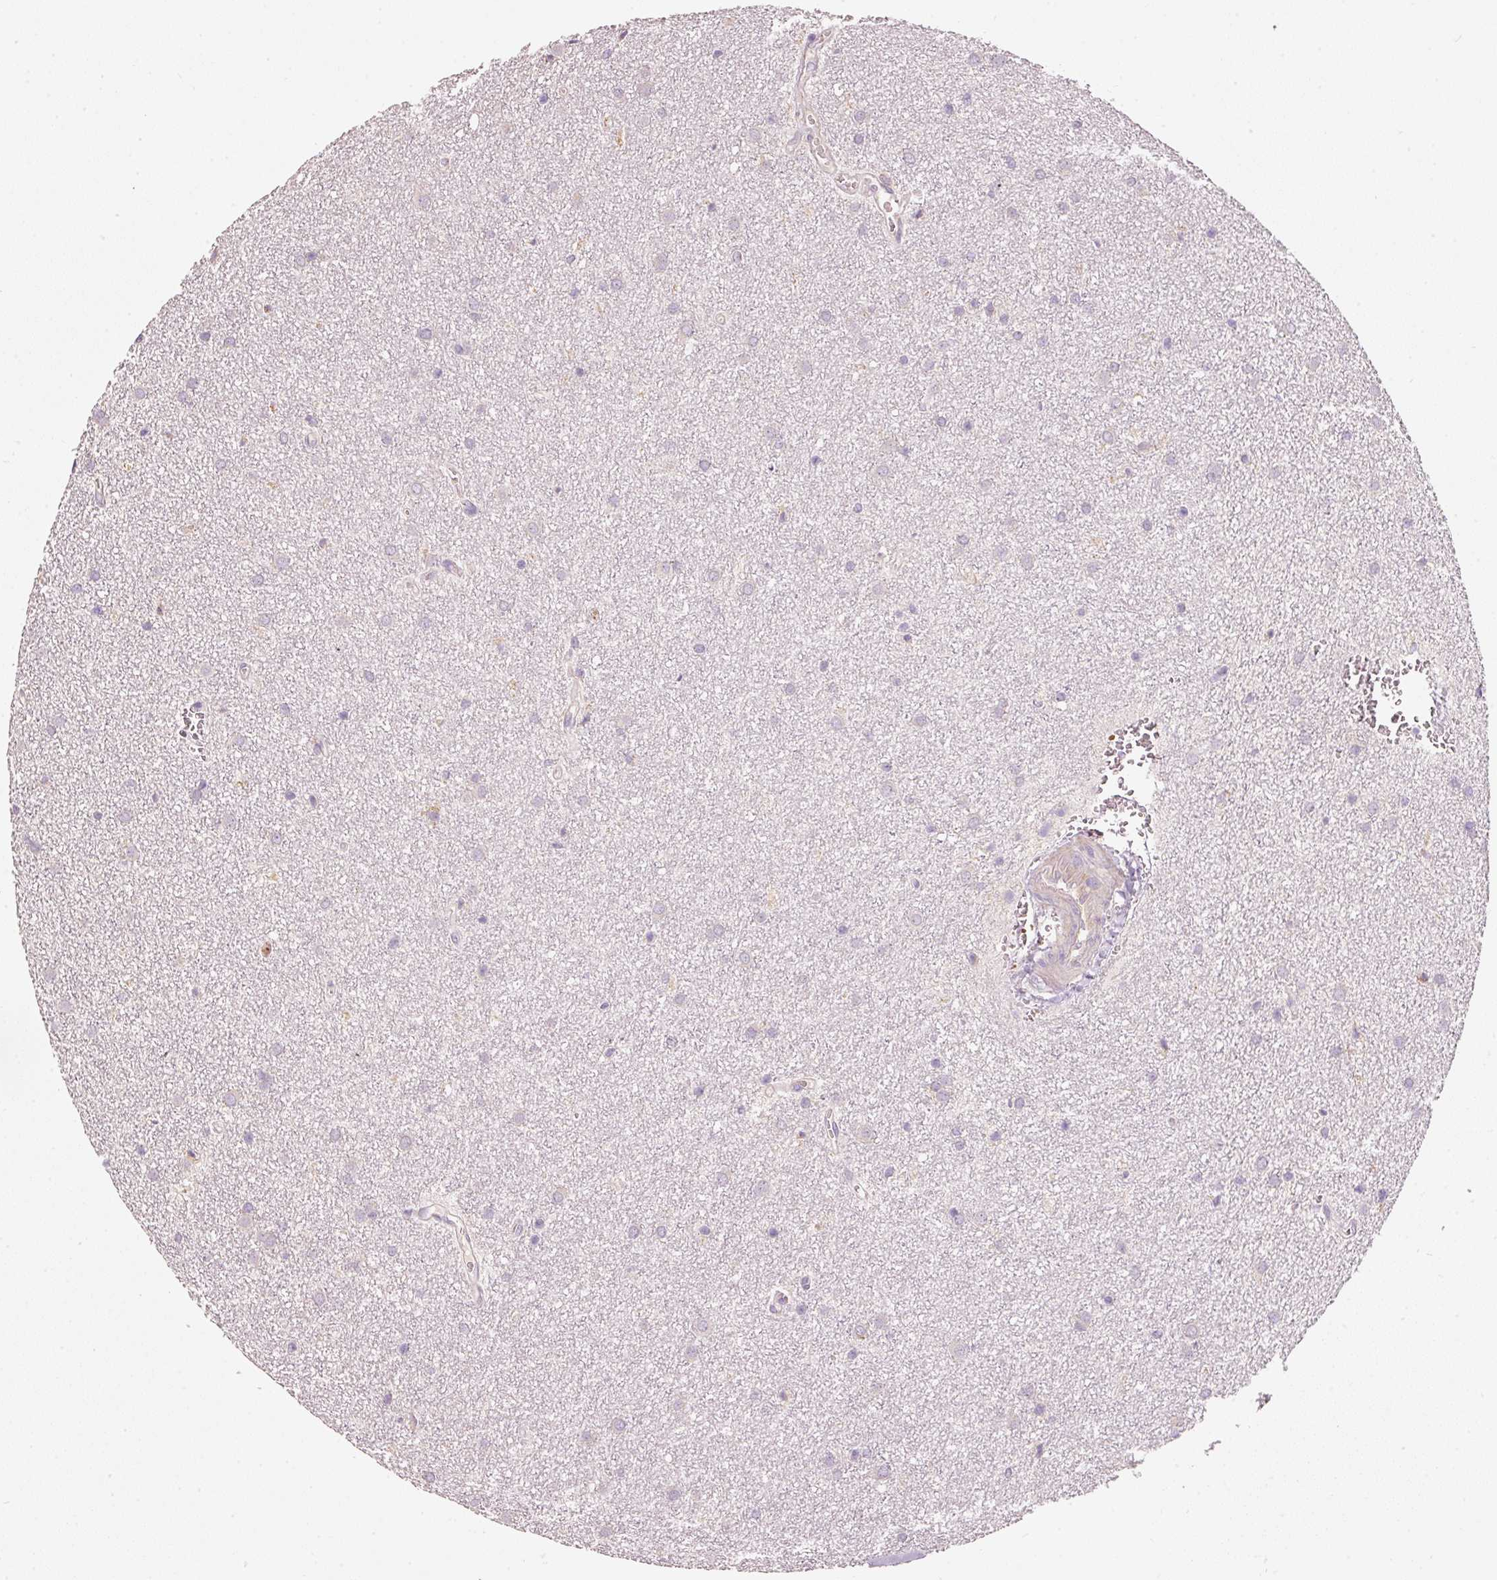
{"staining": {"intensity": "negative", "quantity": "none", "location": "none"}, "tissue": "glioma", "cell_type": "Tumor cells", "image_type": "cancer", "snomed": [{"axis": "morphology", "description": "Glioma, malignant, Low grade"}, {"axis": "topography", "description": "Cerebellum"}], "caption": "A high-resolution micrograph shows immunohistochemistry staining of glioma, which reveals no significant staining in tumor cells.", "gene": "KLHL21", "patient": {"sex": "female", "age": 5}}